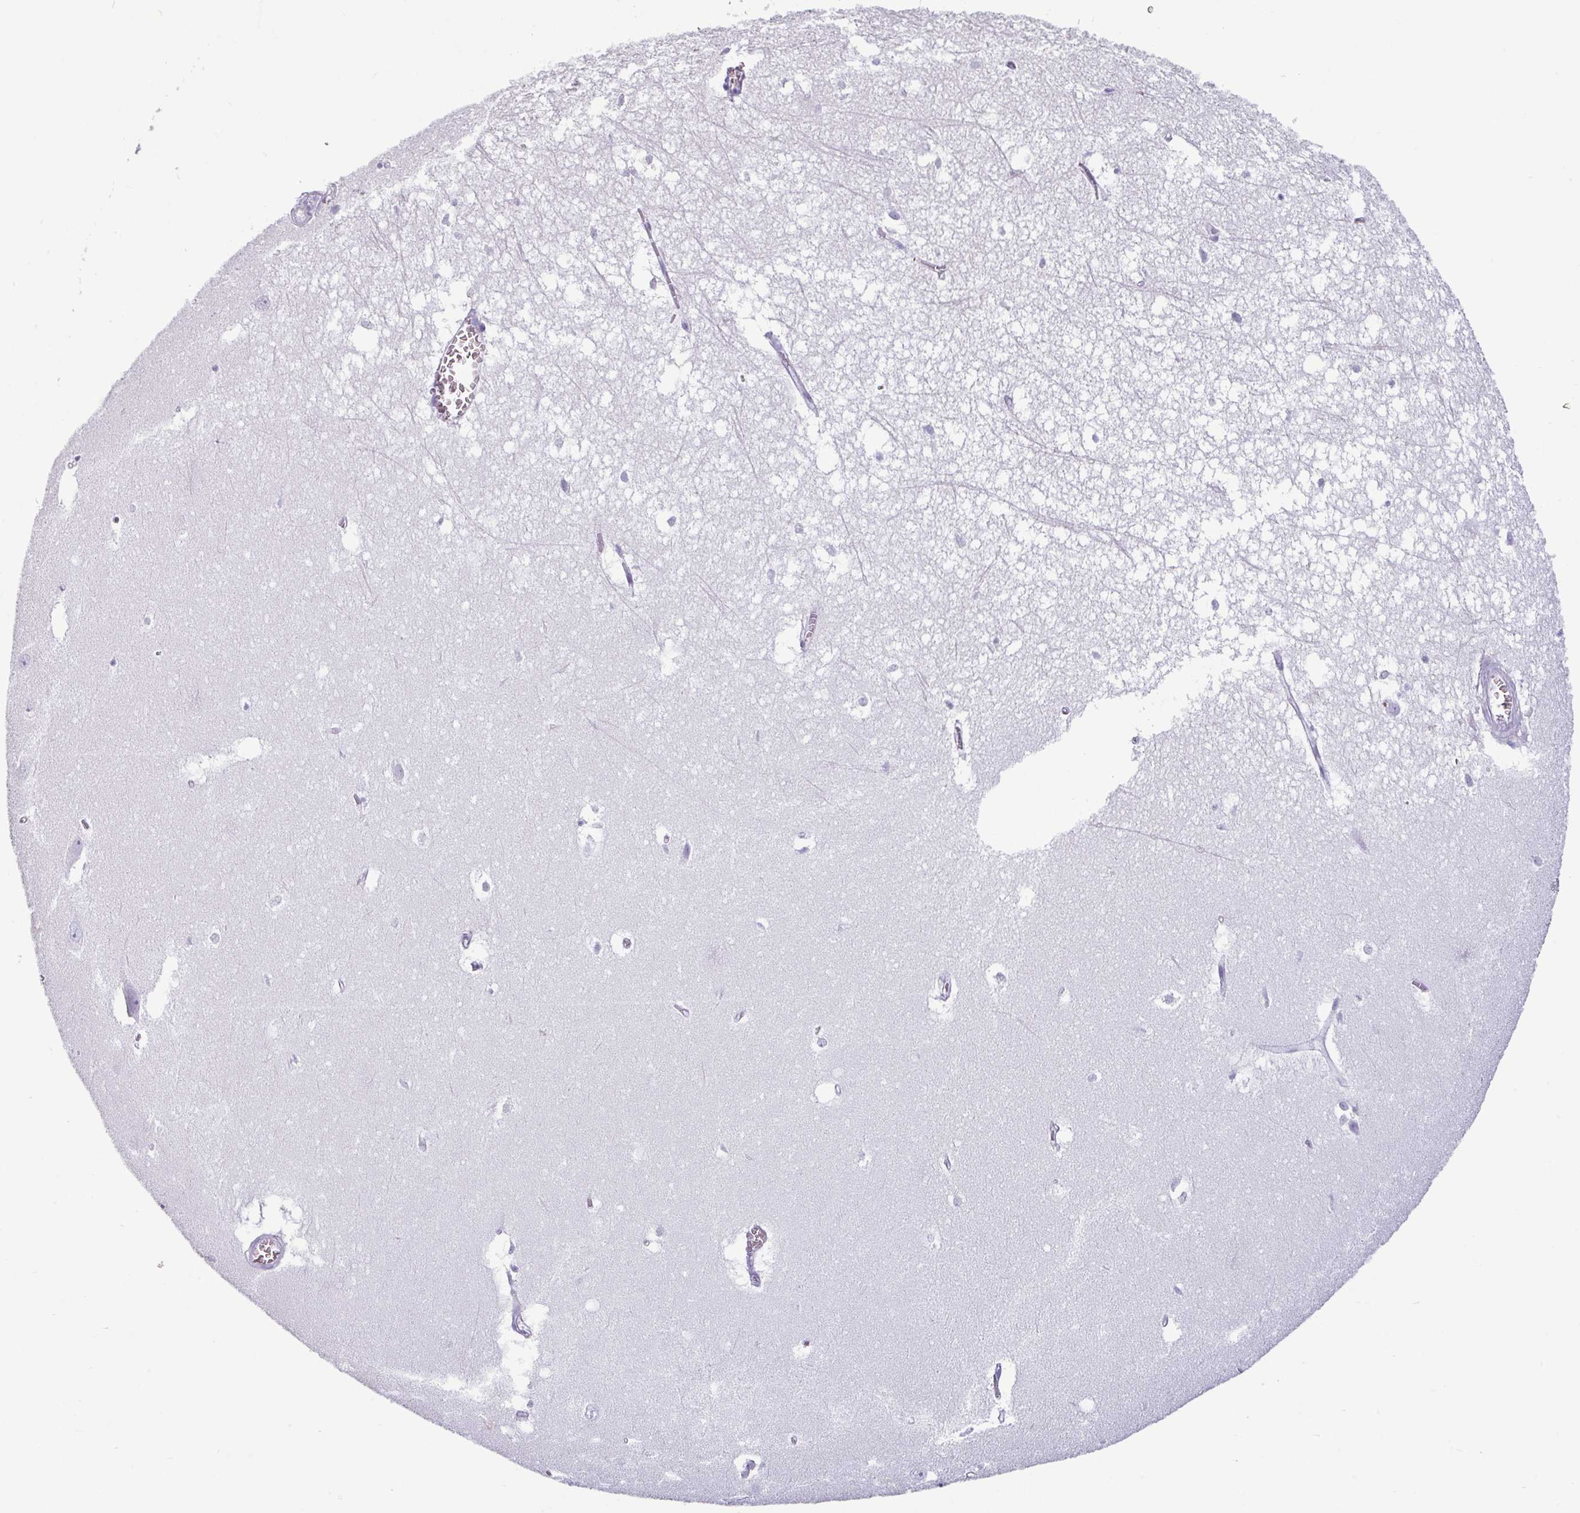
{"staining": {"intensity": "negative", "quantity": "none", "location": "none"}, "tissue": "hippocampus", "cell_type": "Glial cells", "image_type": "normal", "snomed": [{"axis": "morphology", "description": "Normal tissue, NOS"}, {"axis": "topography", "description": "Hippocampus"}], "caption": "Immunohistochemistry (IHC) micrograph of benign hippocampus: hippocampus stained with DAB exhibits no significant protein staining in glial cells.", "gene": "VCX2", "patient": {"sex": "female", "age": 64}}